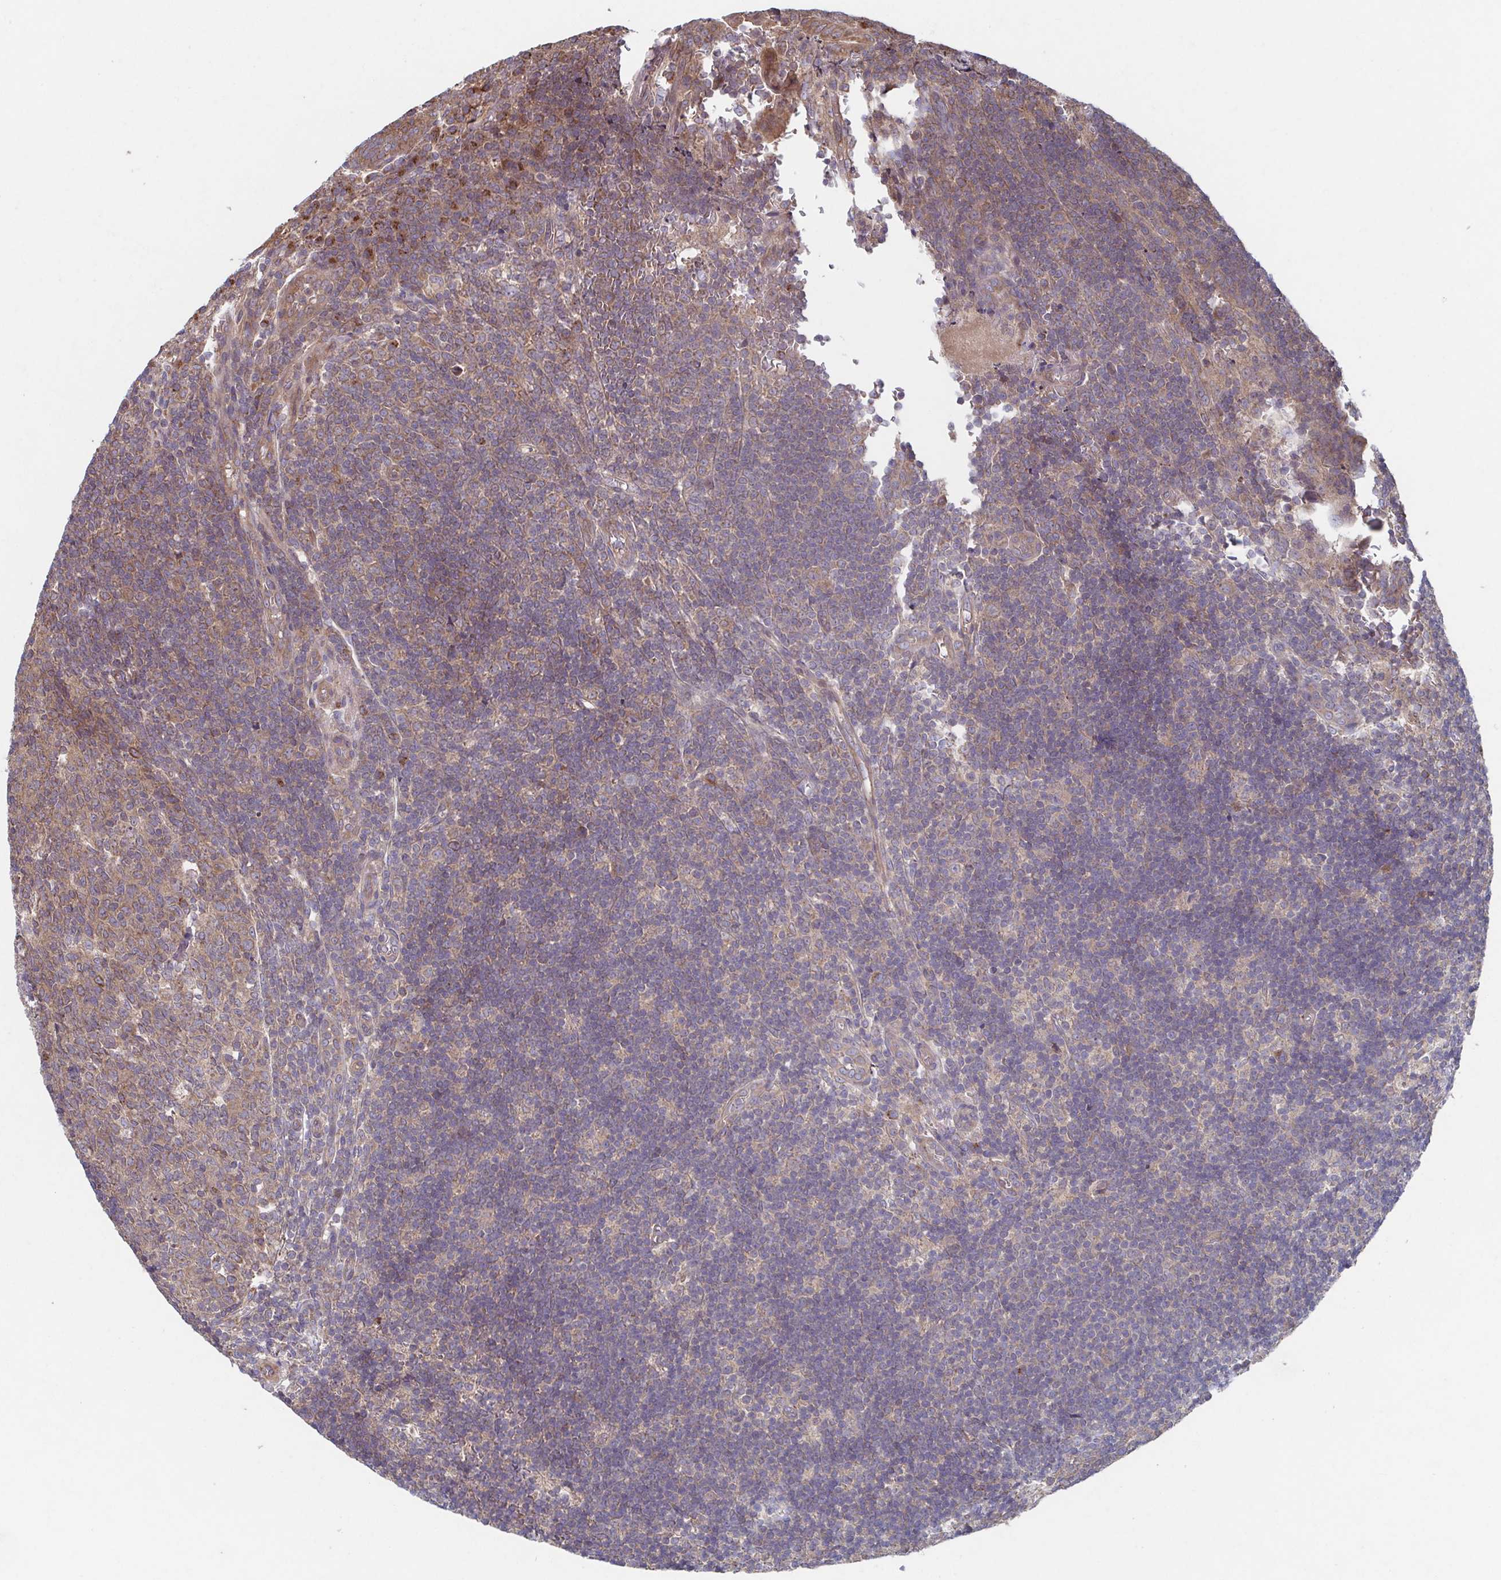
{"staining": {"intensity": "moderate", "quantity": ">75%", "location": "cytoplasmic/membranous"}, "tissue": "appendix", "cell_type": "Glandular cells", "image_type": "normal", "snomed": [{"axis": "morphology", "description": "Normal tissue, NOS"}, {"axis": "topography", "description": "Appendix"}], "caption": "Immunohistochemistry (IHC) of benign appendix reveals medium levels of moderate cytoplasmic/membranous expression in about >75% of glandular cells. (DAB (3,3'-diaminobenzidine) IHC with brightfield microscopy, high magnification).", "gene": "COPB1", "patient": {"sex": "male", "age": 18}}